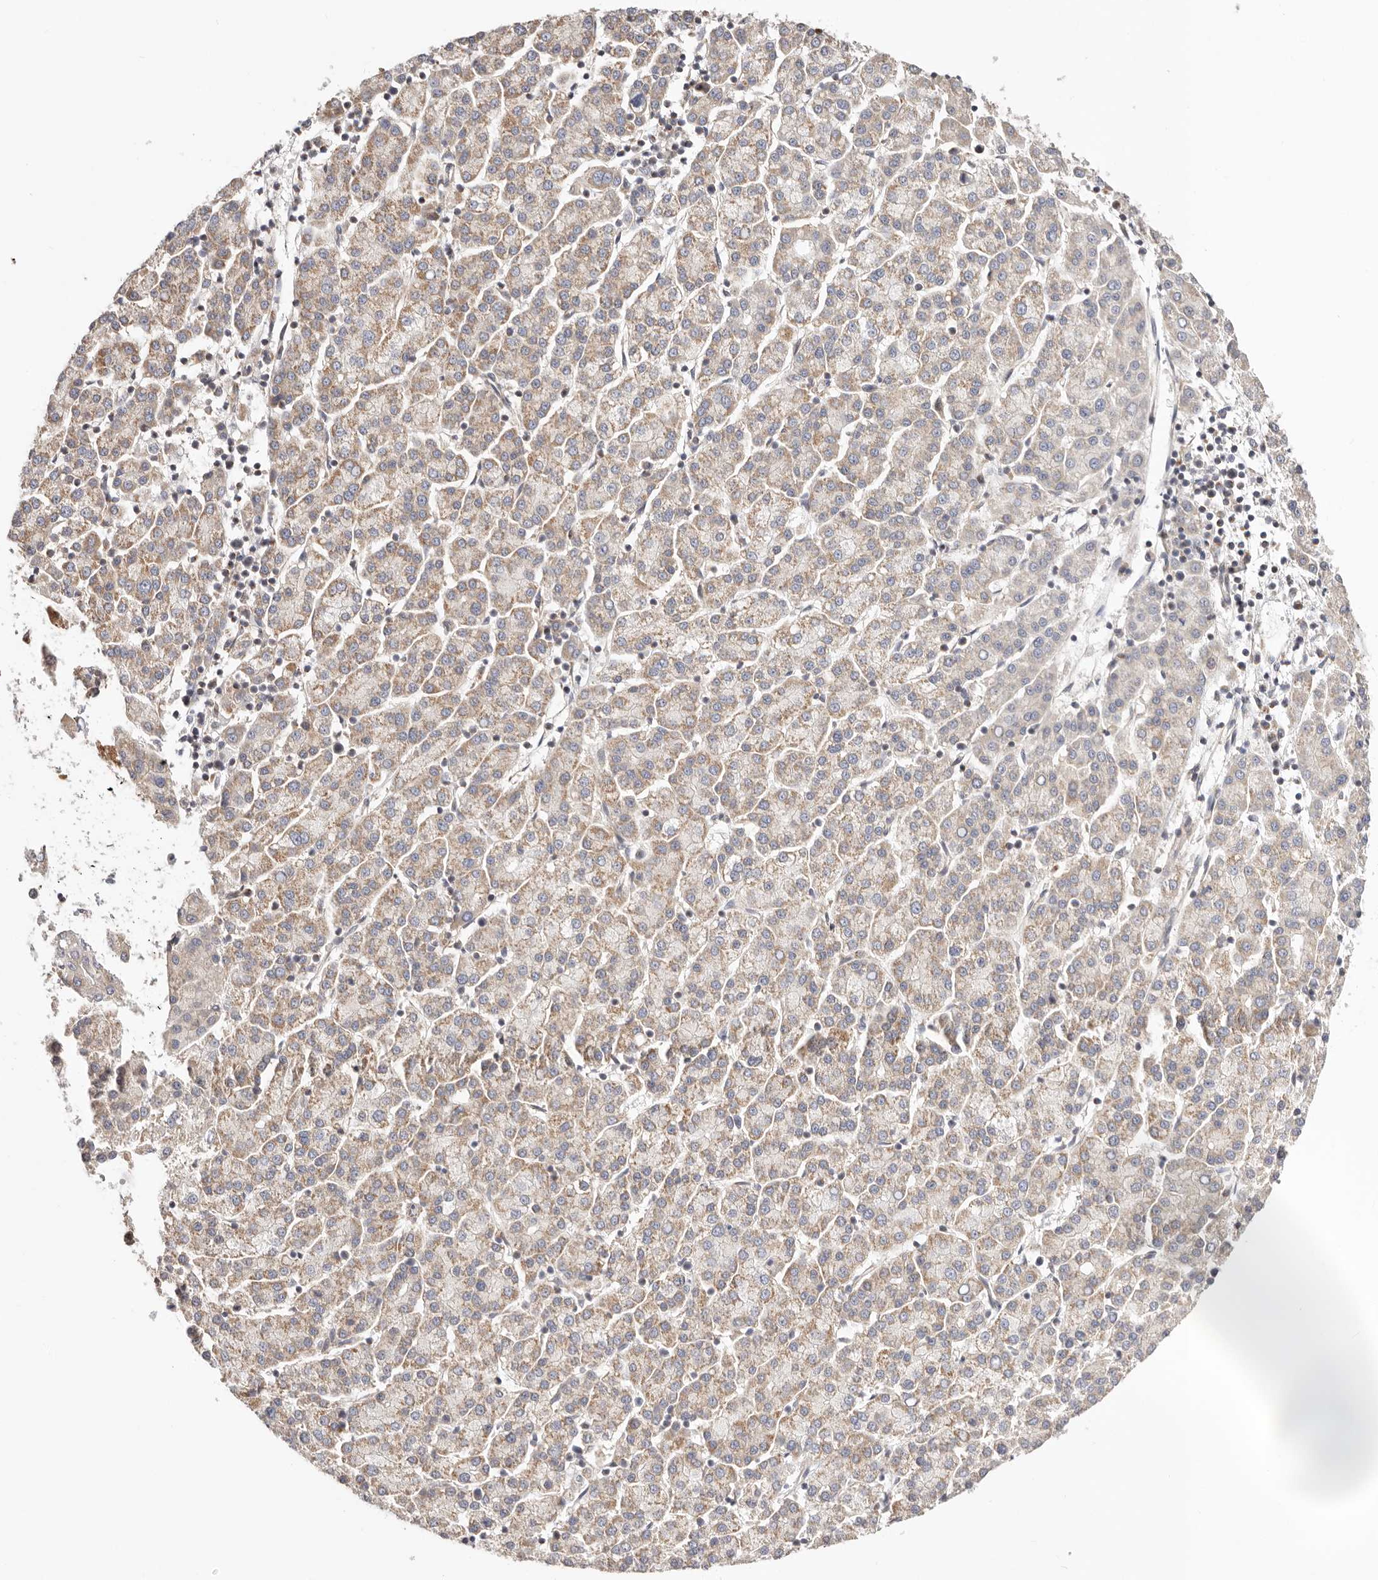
{"staining": {"intensity": "weak", "quantity": ">75%", "location": "cytoplasmic/membranous"}, "tissue": "liver cancer", "cell_type": "Tumor cells", "image_type": "cancer", "snomed": [{"axis": "morphology", "description": "Carcinoma, Hepatocellular, NOS"}, {"axis": "topography", "description": "Liver"}], "caption": "Human hepatocellular carcinoma (liver) stained for a protein (brown) displays weak cytoplasmic/membranous positive expression in approximately >75% of tumor cells.", "gene": "KCMF1", "patient": {"sex": "female", "age": 58}}